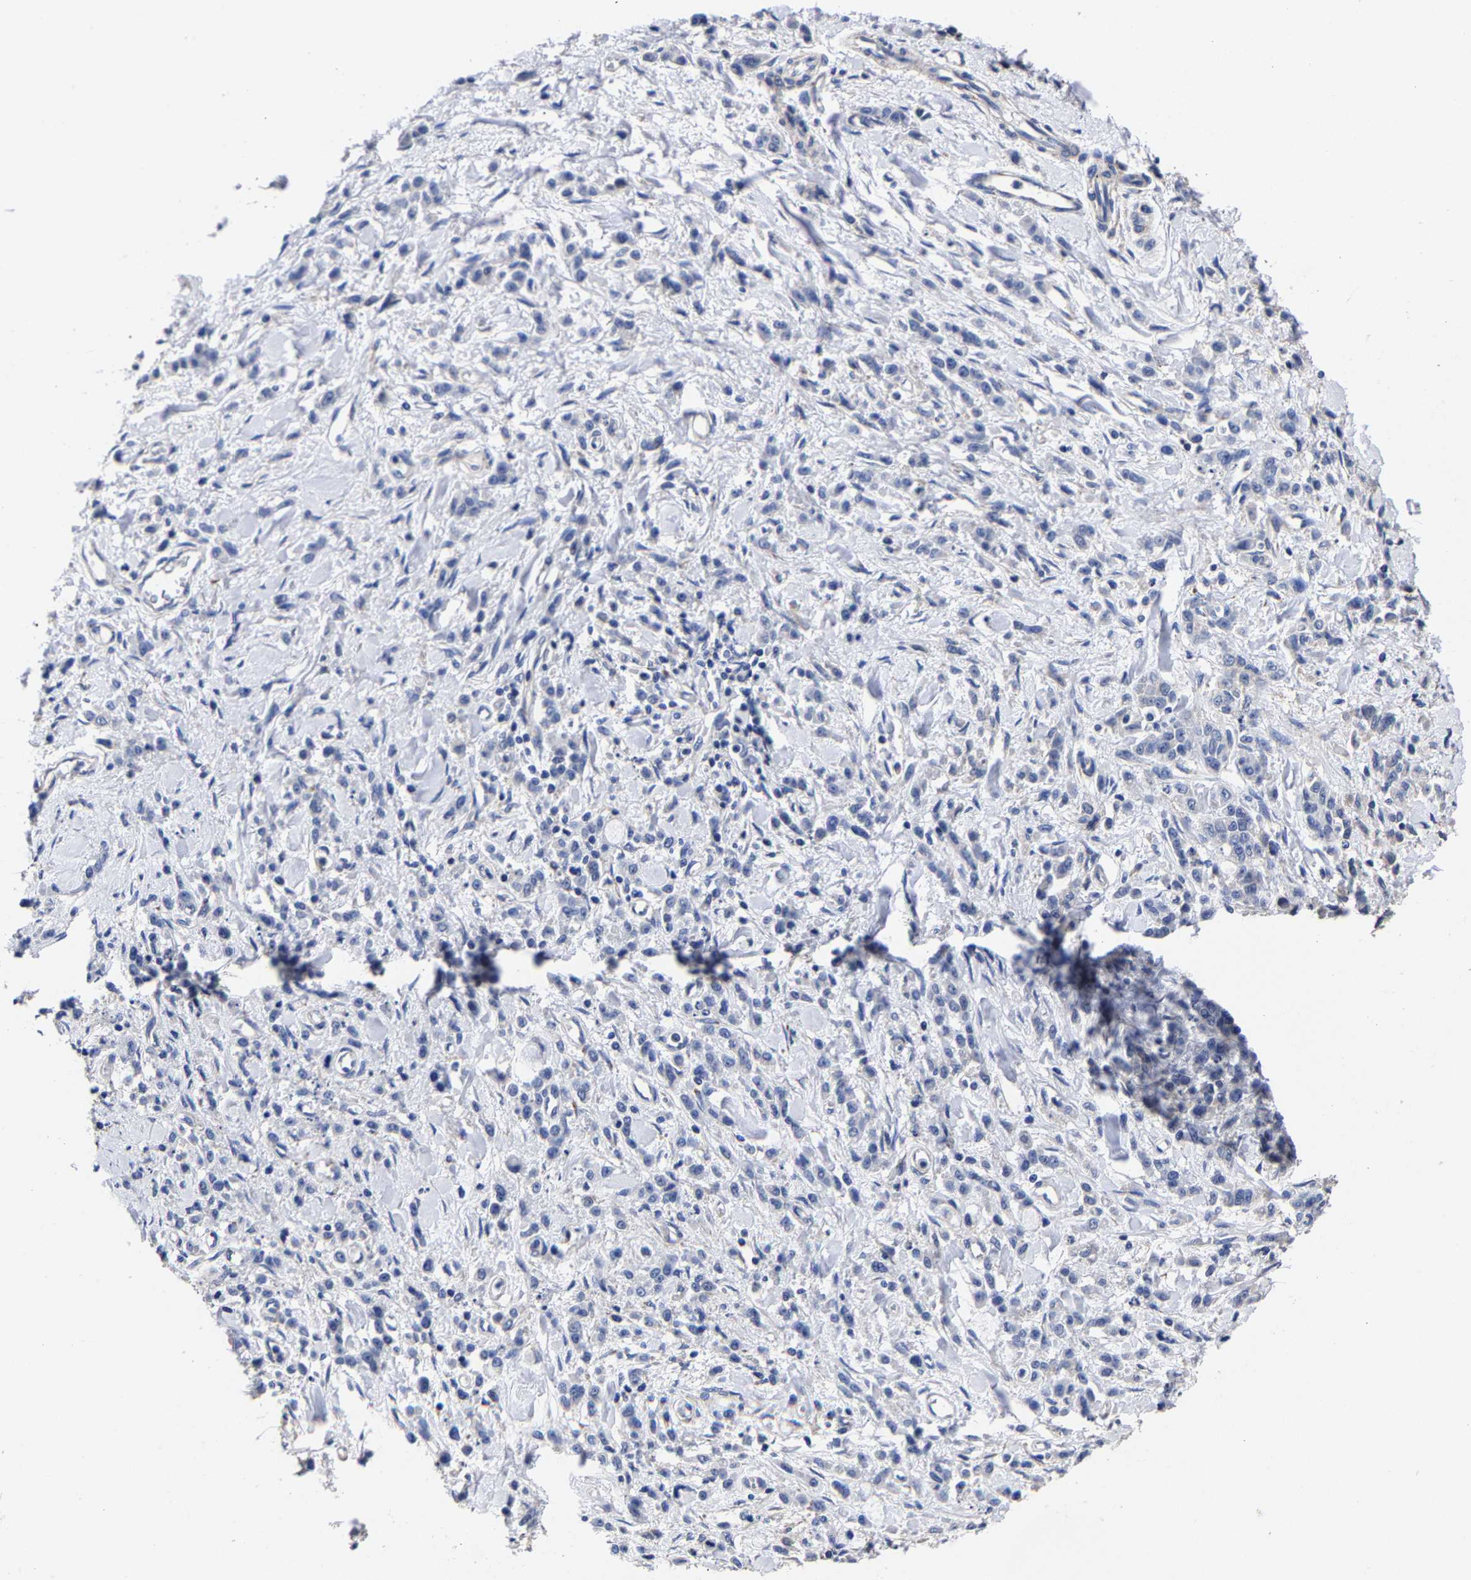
{"staining": {"intensity": "negative", "quantity": "none", "location": "none"}, "tissue": "stomach cancer", "cell_type": "Tumor cells", "image_type": "cancer", "snomed": [{"axis": "morphology", "description": "Normal tissue, NOS"}, {"axis": "morphology", "description": "Adenocarcinoma, NOS"}, {"axis": "topography", "description": "Stomach"}], "caption": "DAB immunohistochemical staining of human stomach cancer (adenocarcinoma) reveals no significant staining in tumor cells. (DAB (3,3'-diaminobenzidine) IHC with hematoxylin counter stain).", "gene": "AASS", "patient": {"sex": "male", "age": 82}}